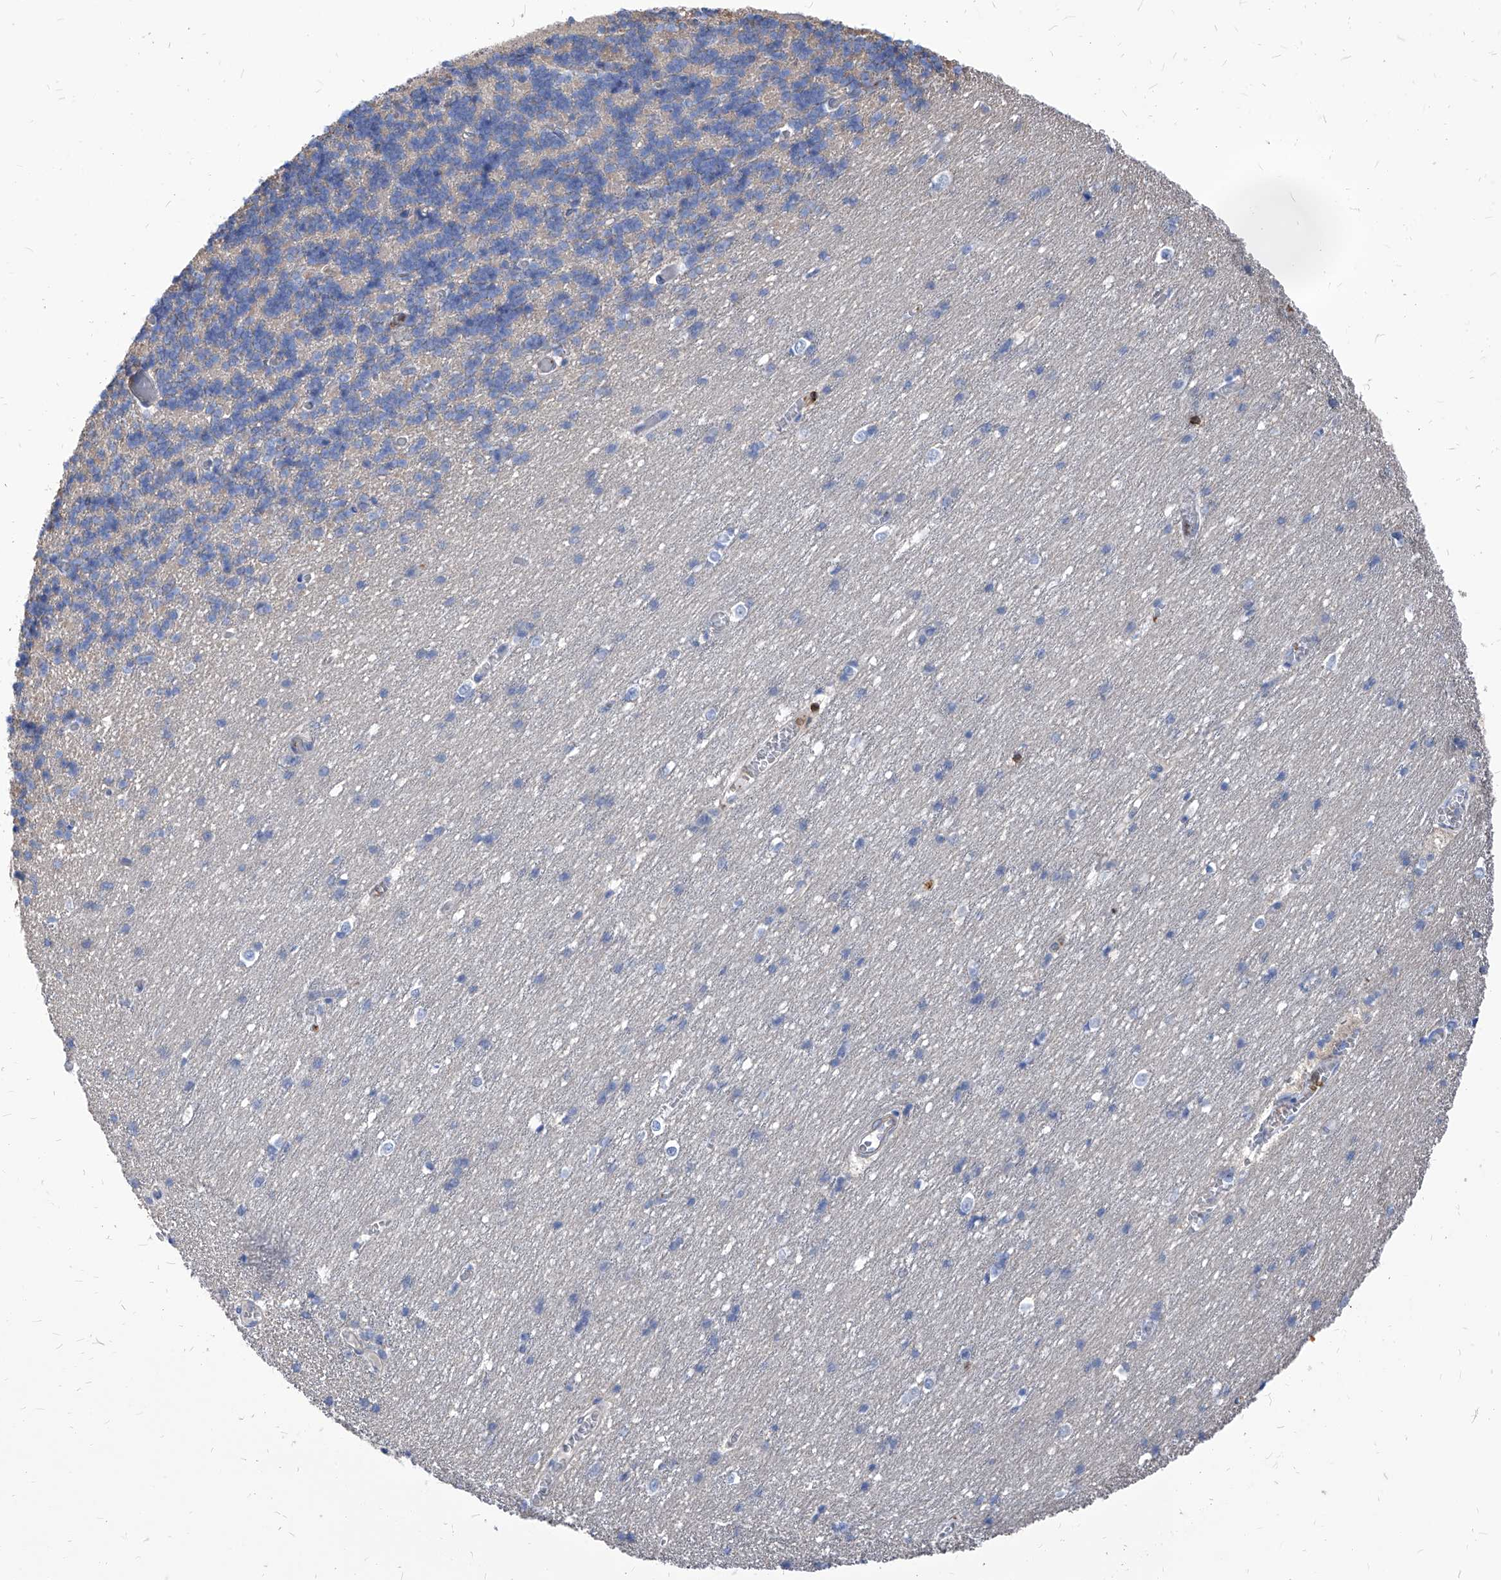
{"staining": {"intensity": "negative", "quantity": "none", "location": "none"}, "tissue": "cerebellum", "cell_type": "Cells in granular layer", "image_type": "normal", "snomed": [{"axis": "morphology", "description": "Normal tissue, NOS"}, {"axis": "topography", "description": "Cerebellum"}], "caption": "An image of cerebellum stained for a protein reveals no brown staining in cells in granular layer.", "gene": "ABRACL", "patient": {"sex": "male", "age": 37}}